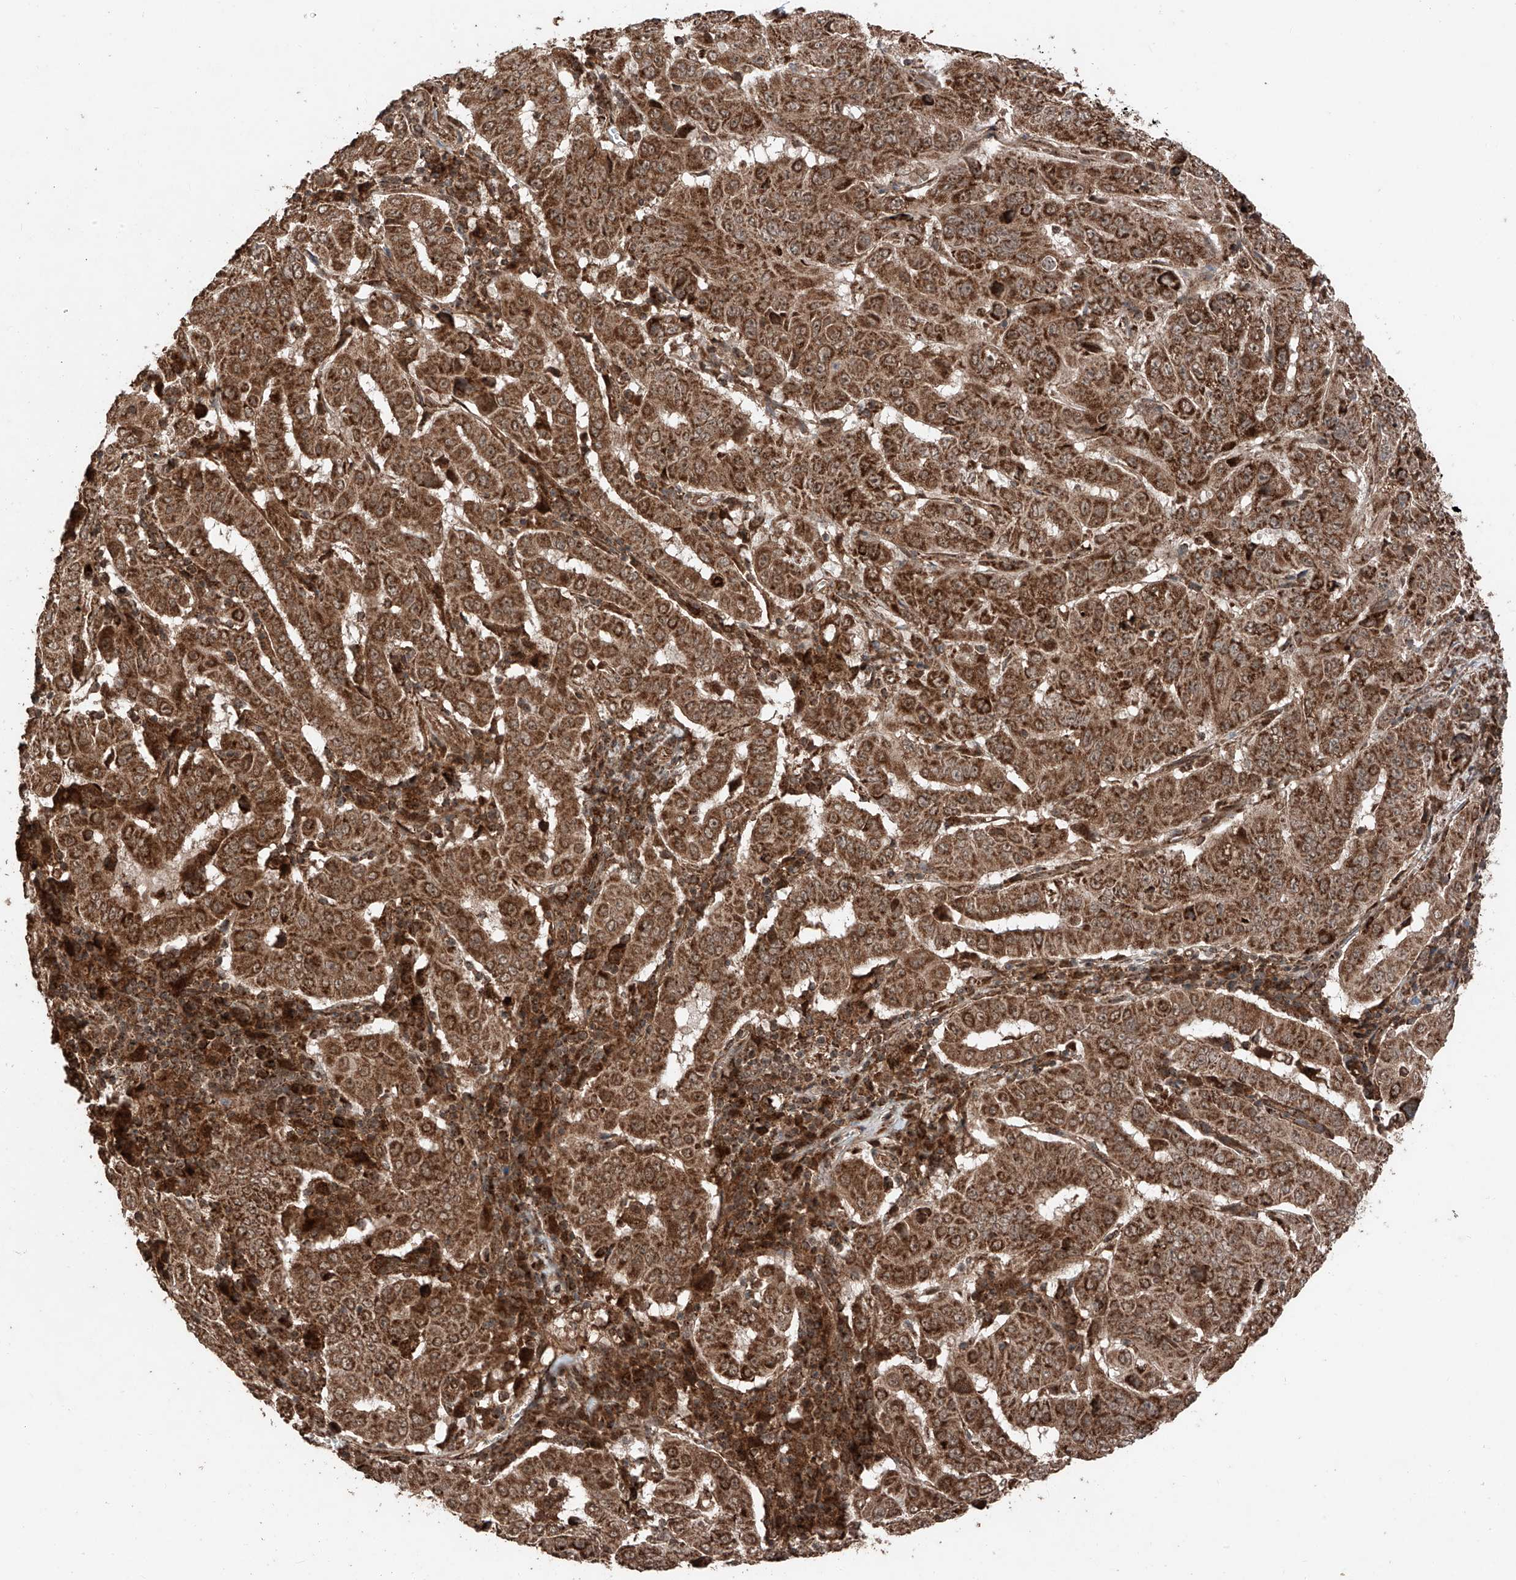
{"staining": {"intensity": "strong", "quantity": ">75%", "location": "cytoplasmic/membranous"}, "tissue": "pancreatic cancer", "cell_type": "Tumor cells", "image_type": "cancer", "snomed": [{"axis": "morphology", "description": "Adenocarcinoma, NOS"}, {"axis": "topography", "description": "Pancreas"}], "caption": "Protein expression analysis of human adenocarcinoma (pancreatic) reveals strong cytoplasmic/membranous staining in about >75% of tumor cells.", "gene": "ZSCAN29", "patient": {"sex": "male", "age": 63}}